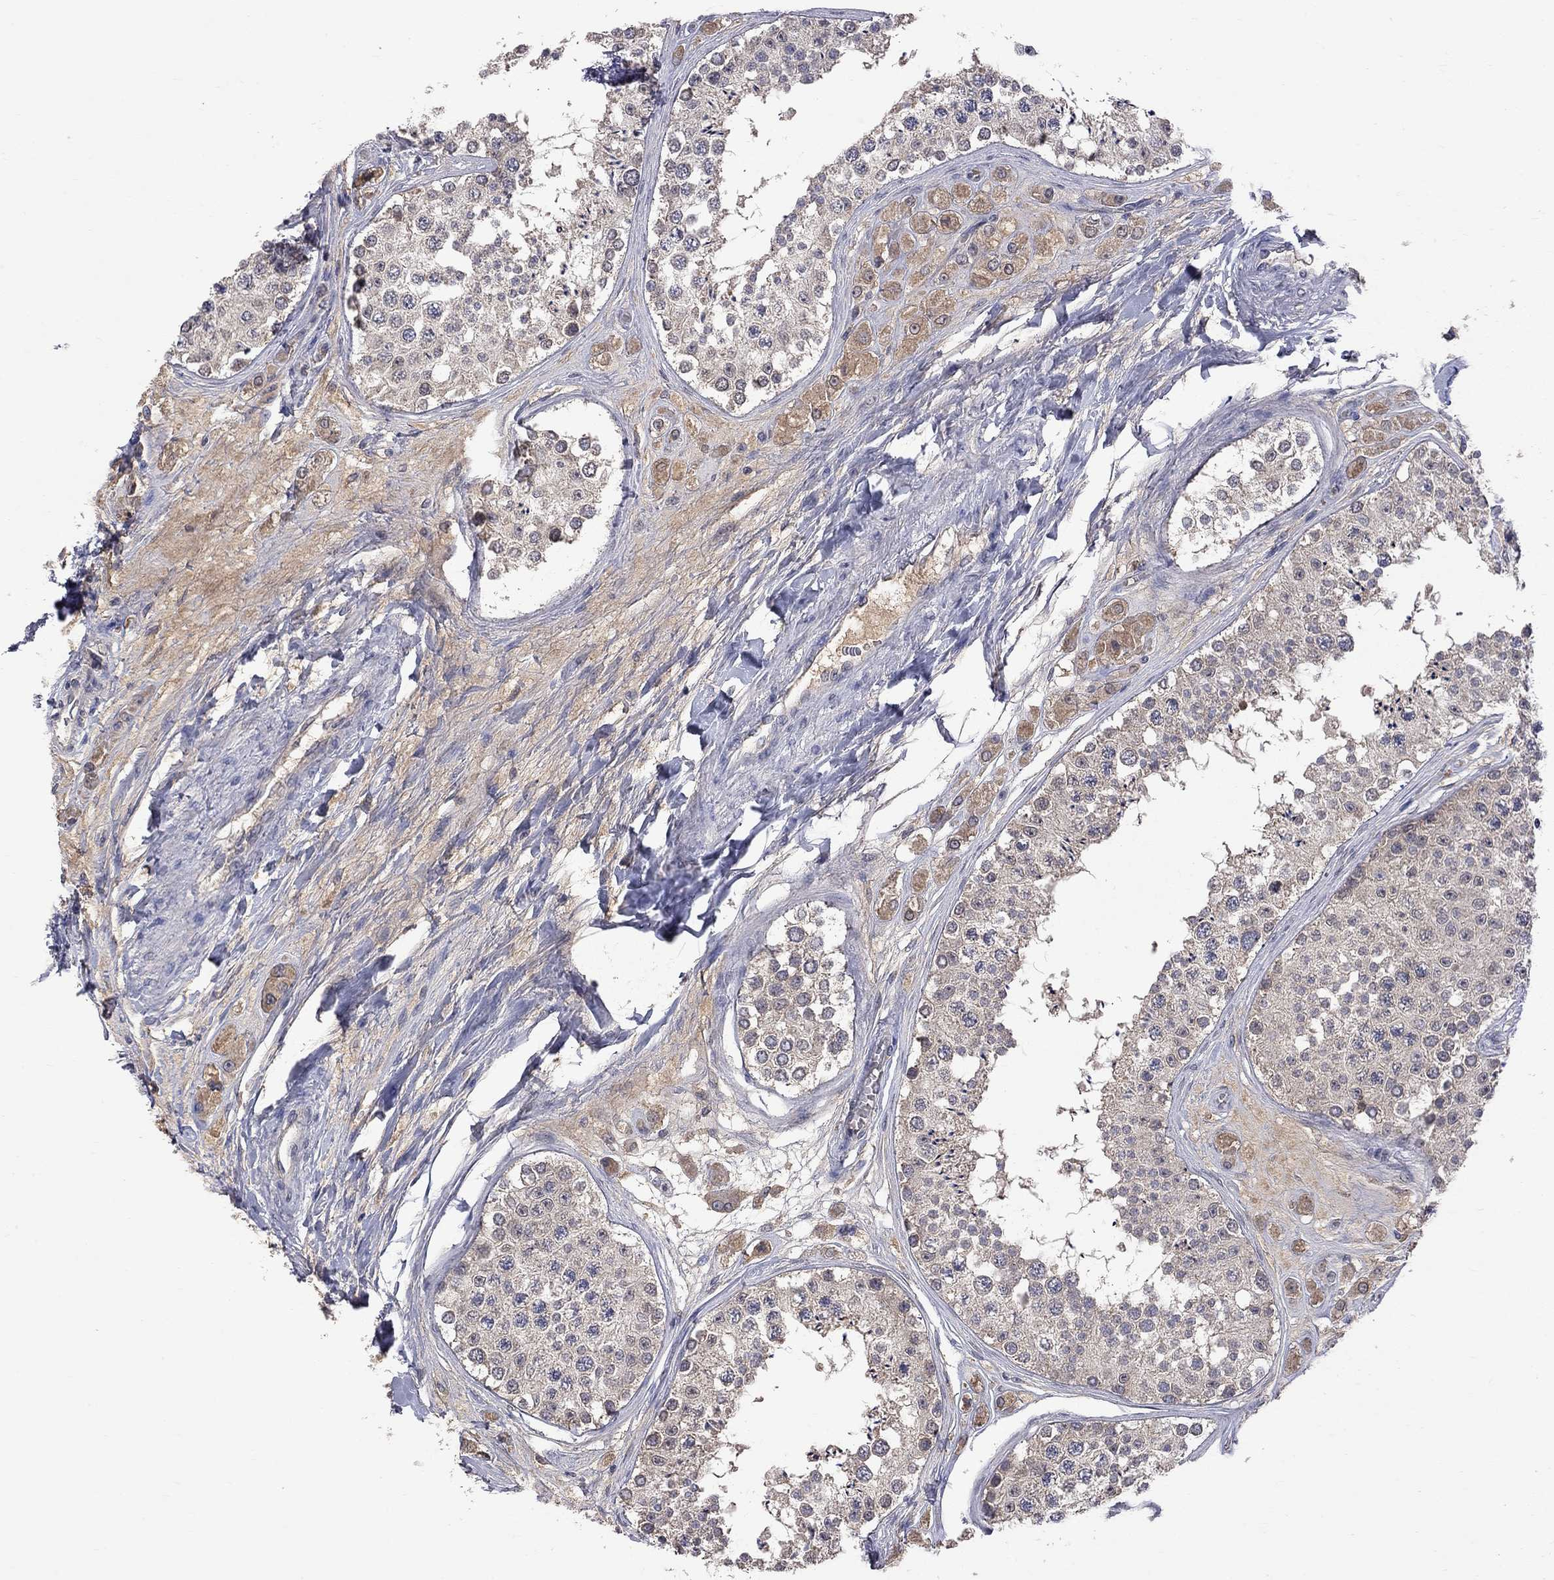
{"staining": {"intensity": "weak", "quantity": ">75%", "location": "cytoplasmic/membranous"}, "tissue": "testis", "cell_type": "Cells in seminiferous ducts", "image_type": "normal", "snomed": [{"axis": "morphology", "description": "Normal tissue, NOS"}, {"axis": "topography", "description": "Testis"}], "caption": "Testis stained with a protein marker displays weak staining in cells in seminiferous ducts.", "gene": "HTR6", "patient": {"sex": "male", "age": 25}}